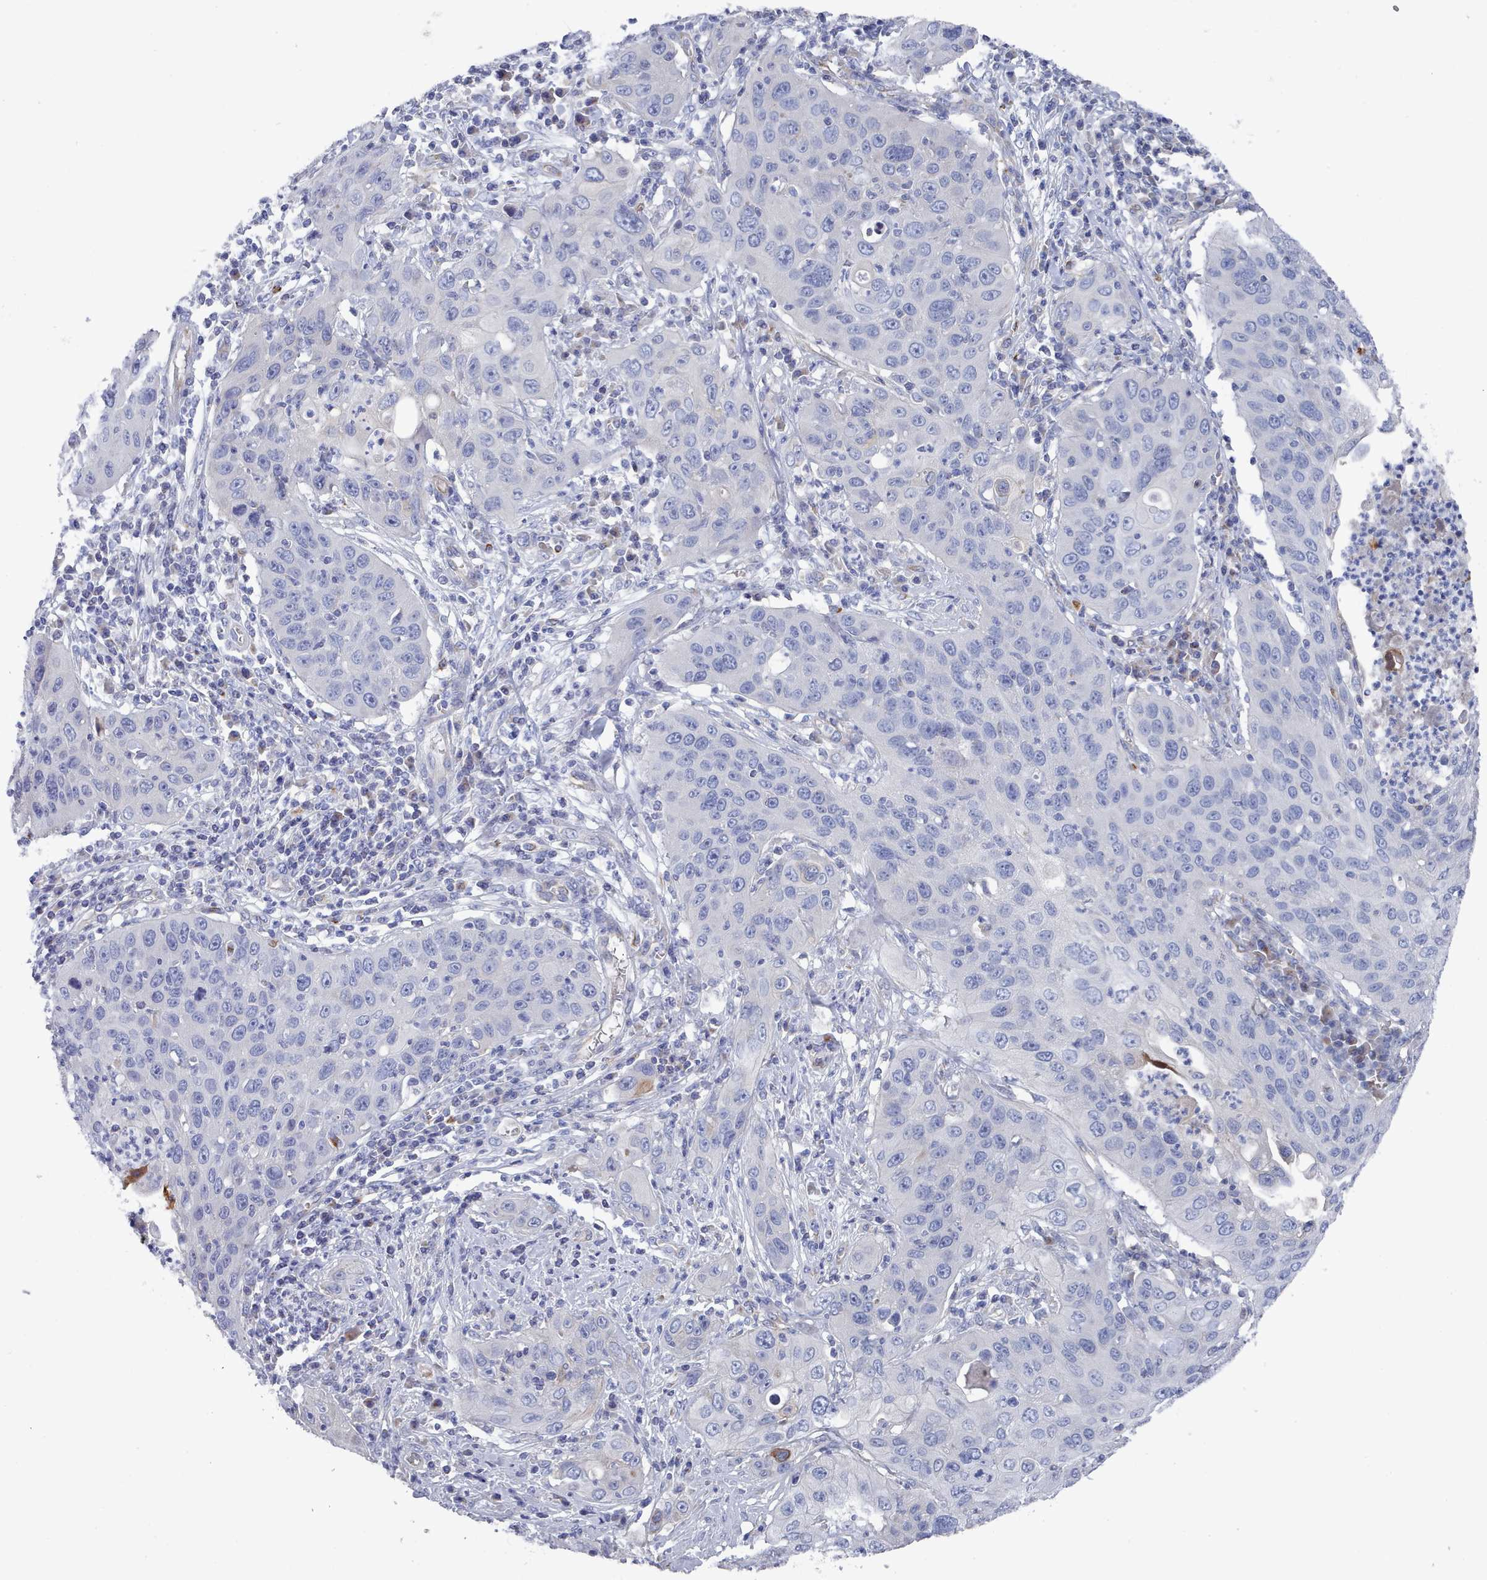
{"staining": {"intensity": "negative", "quantity": "none", "location": "none"}, "tissue": "cervical cancer", "cell_type": "Tumor cells", "image_type": "cancer", "snomed": [{"axis": "morphology", "description": "Squamous cell carcinoma, NOS"}, {"axis": "topography", "description": "Cervix"}], "caption": "Immunohistochemistry (IHC) of human cervical cancer (squamous cell carcinoma) shows no staining in tumor cells. Brightfield microscopy of immunohistochemistry stained with DAB (brown) and hematoxylin (blue), captured at high magnification.", "gene": "PDE4C", "patient": {"sex": "female", "age": 36}}